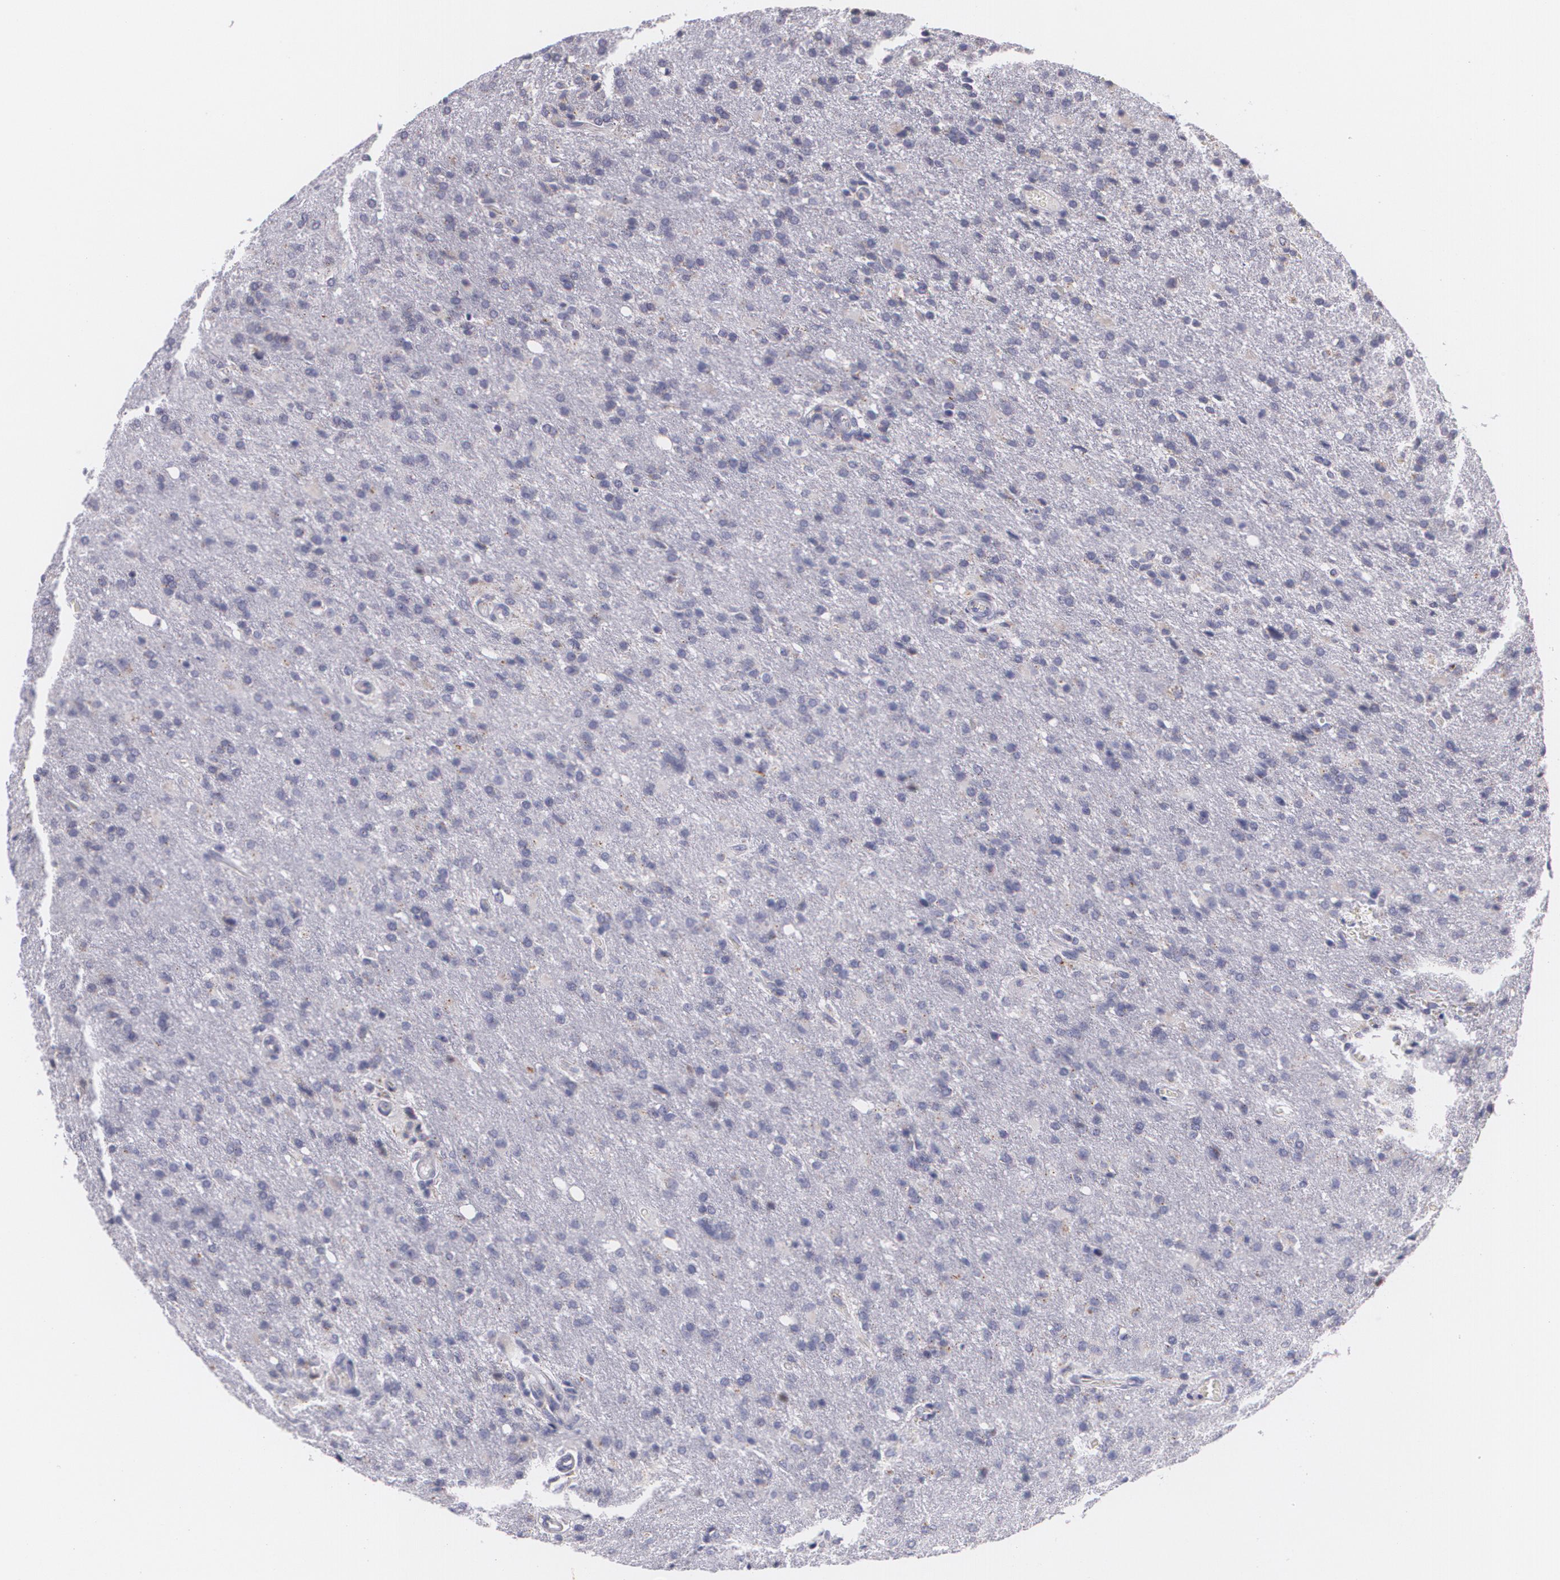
{"staining": {"intensity": "moderate", "quantity": "25%-75%", "location": "cytoplasmic/membranous"}, "tissue": "glioma", "cell_type": "Tumor cells", "image_type": "cancer", "snomed": [{"axis": "morphology", "description": "Glioma, malignant, High grade"}, {"axis": "topography", "description": "Brain"}], "caption": "Protein staining shows moderate cytoplasmic/membranous expression in approximately 25%-75% of tumor cells in glioma. Immunohistochemistry stains the protein of interest in brown and the nuclei are stained blue.", "gene": "CILK1", "patient": {"sex": "male", "age": 68}}